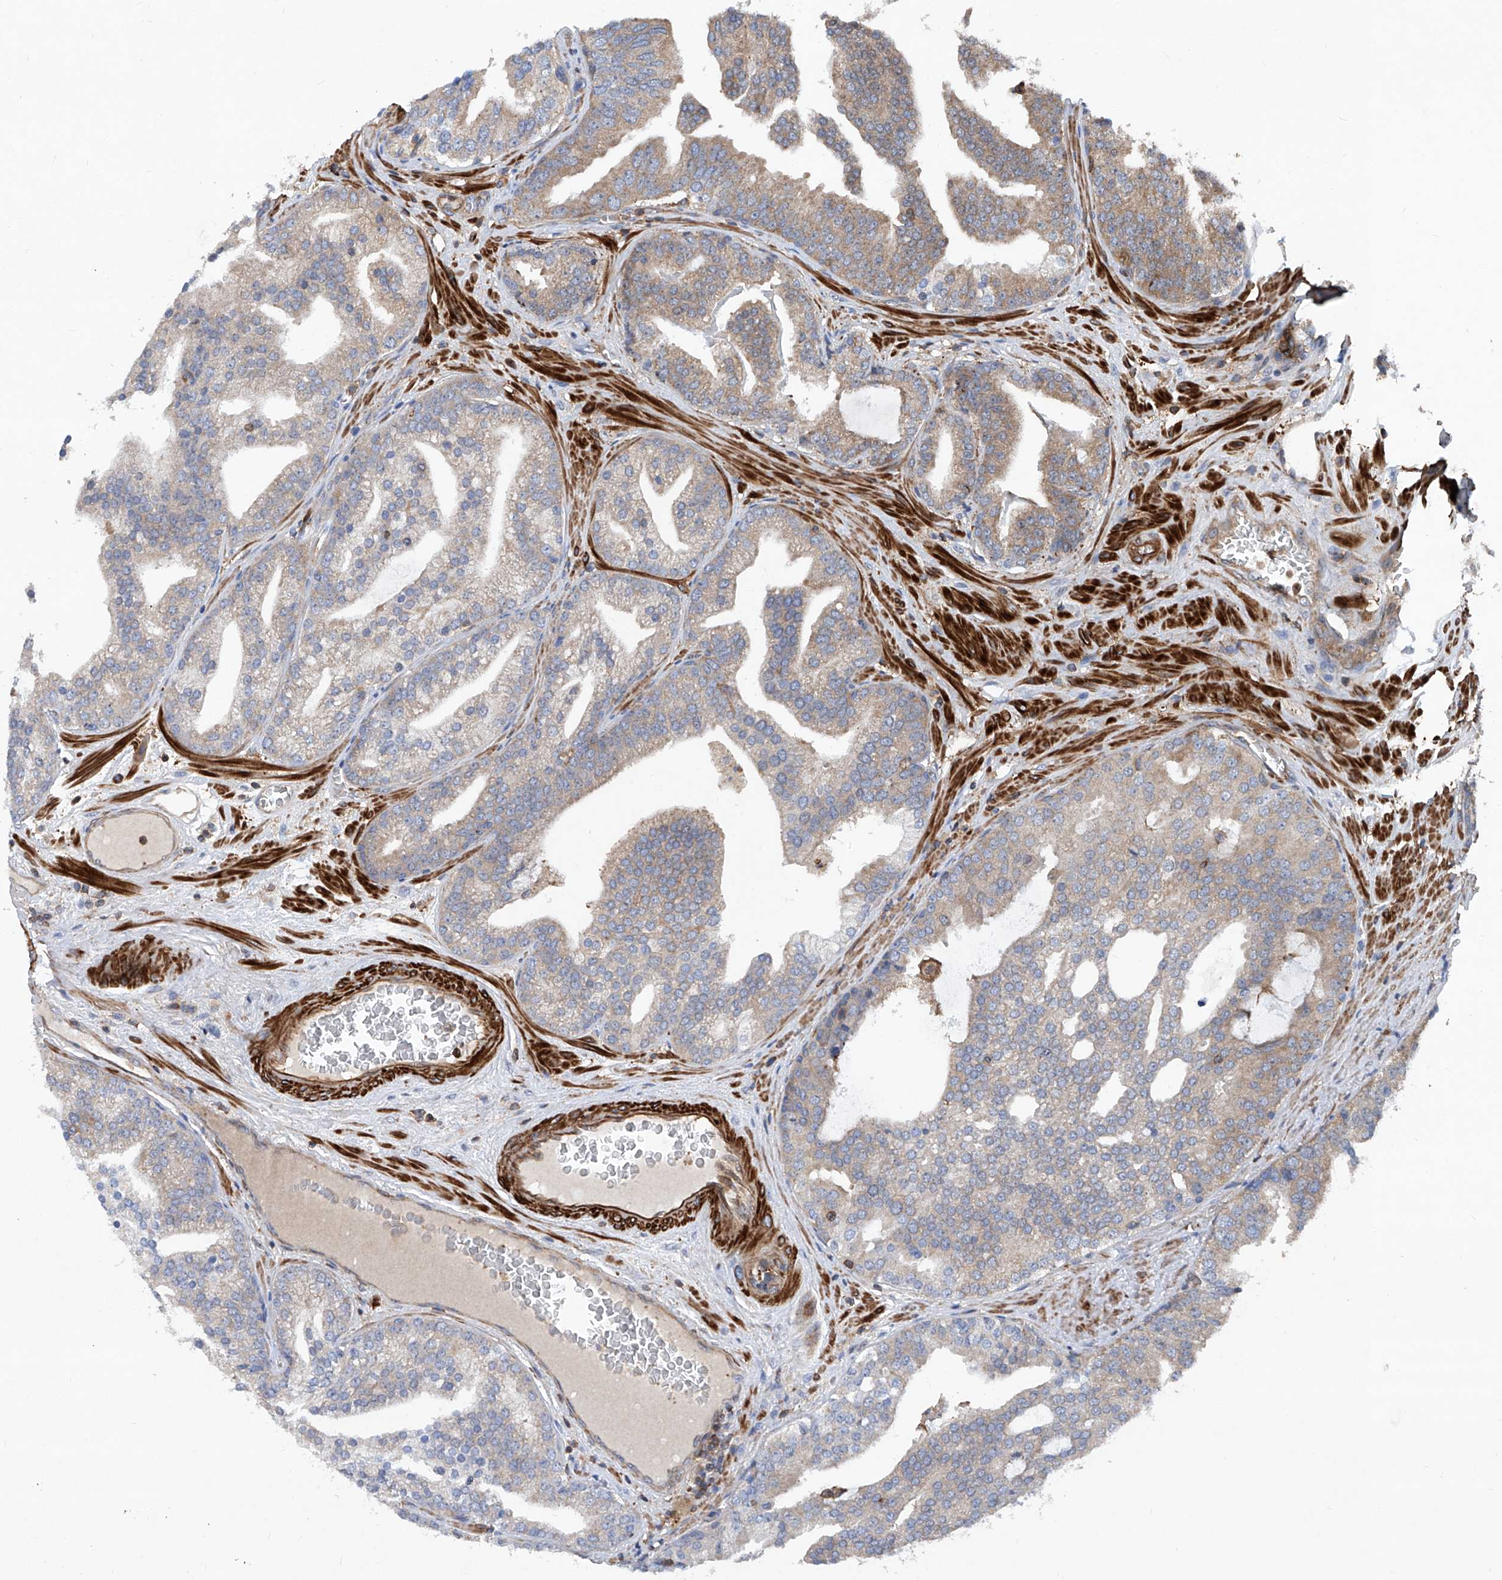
{"staining": {"intensity": "weak", "quantity": "25%-75%", "location": "cytoplasmic/membranous"}, "tissue": "prostate cancer", "cell_type": "Tumor cells", "image_type": "cancer", "snomed": [{"axis": "morphology", "description": "Adenocarcinoma, Low grade"}, {"axis": "topography", "description": "Prostate"}], "caption": "A photomicrograph showing weak cytoplasmic/membranous positivity in approximately 25%-75% of tumor cells in adenocarcinoma (low-grade) (prostate), as visualized by brown immunohistochemical staining.", "gene": "NT5C3A", "patient": {"sex": "male", "age": 67}}